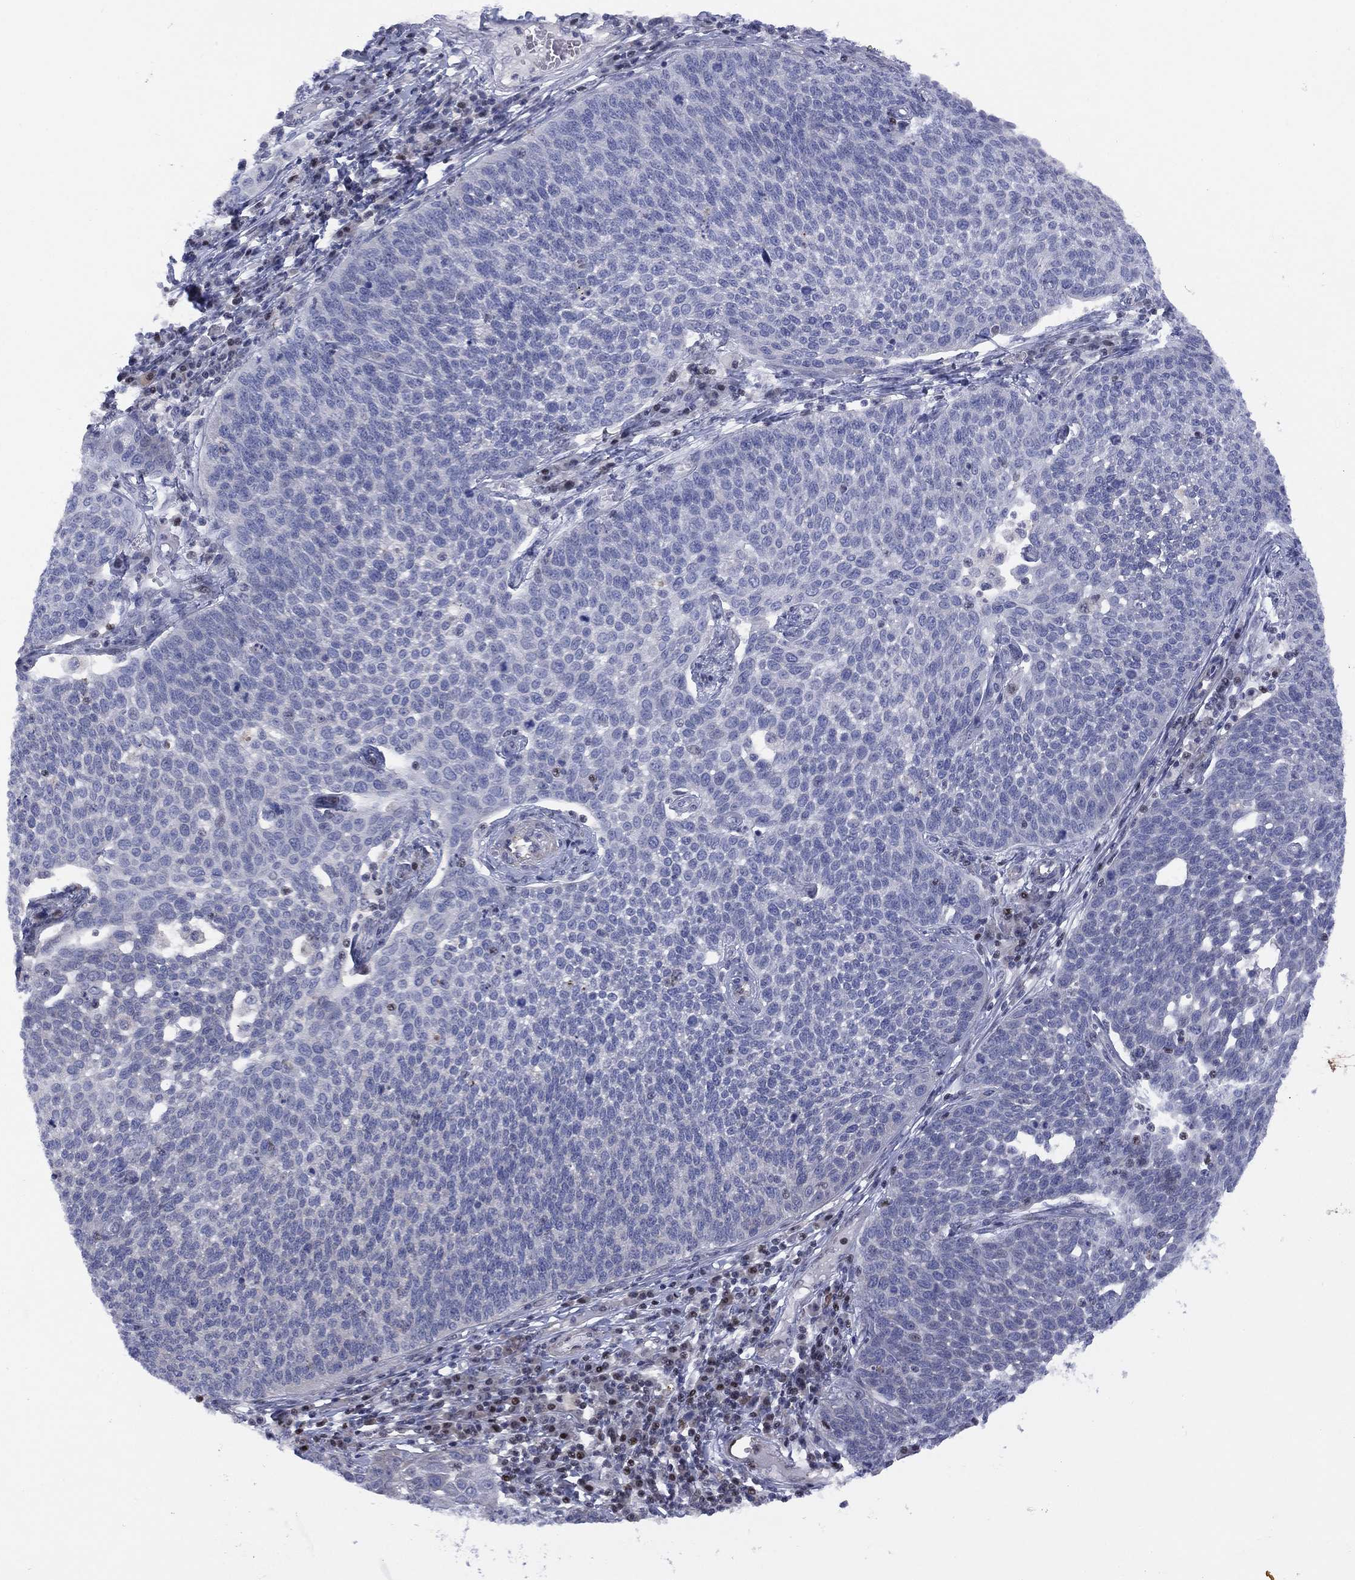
{"staining": {"intensity": "negative", "quantity": "none", "location": "none"}, "tissue": "cervical cancer", "cell_type": "Tumor cells", "image_type": "cancer", "snomed": [{"axis": "morphology", "description": "Squamous cell carcinoma, NOS"}, {"axis": "topography", "description": "Cervix"}], "caption": "Histopathology image shows no protein staining in tumor cells of cervical cancer (squamous cell carcinoma) tissue.", "gene": "SLC4A4", "patient": {"sex": "female", "age": 34}}